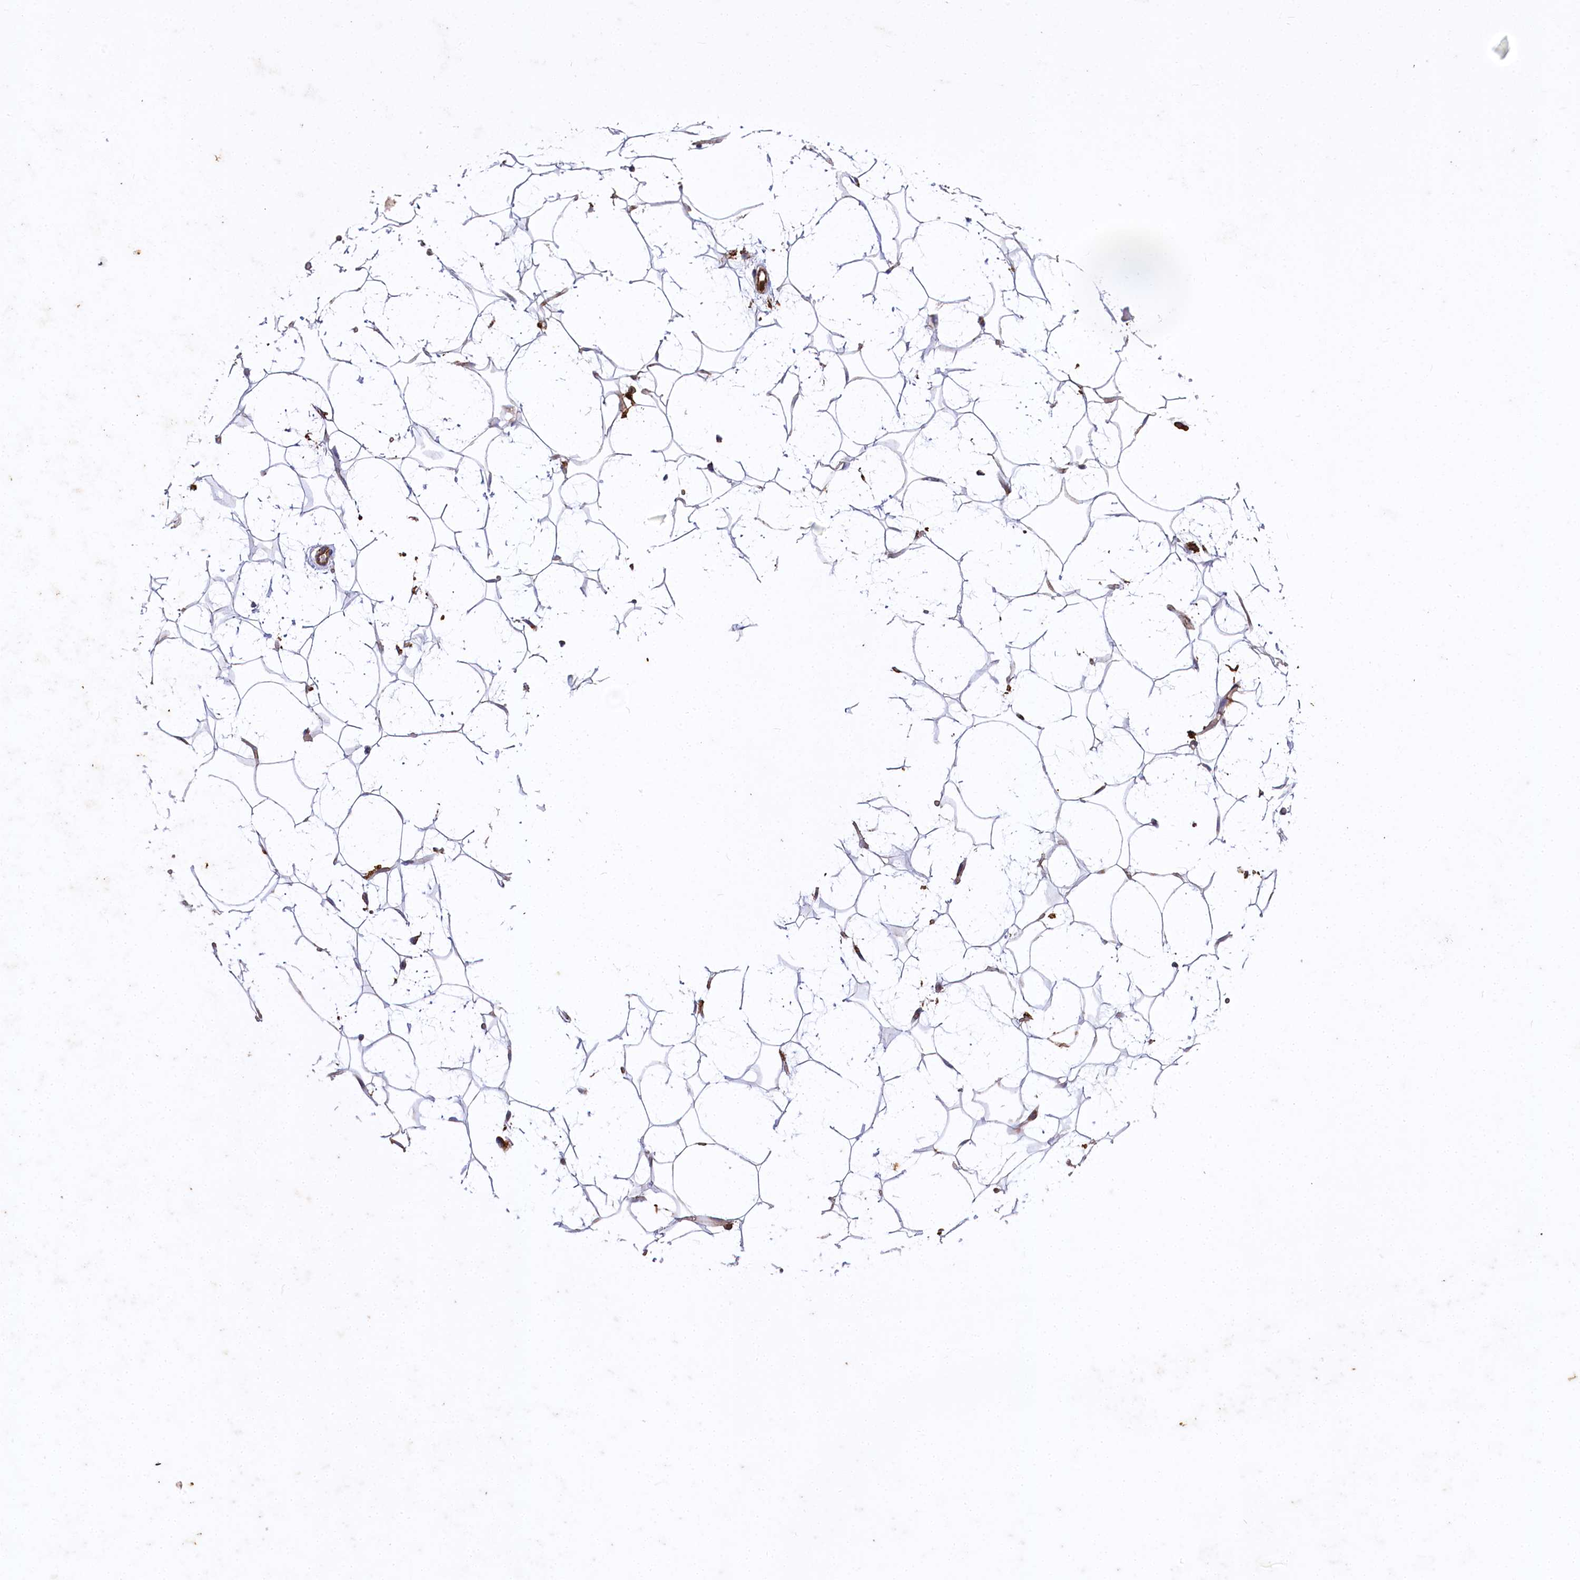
{"staining": {"intensity": "moderate", "quantity": "25%-75%", "location": "cytoplasmic/membranous"}, "tissue": "adipose tissue", "cell_type": "Adipocytes", "image_type": "normal", "snomed": [{"axis": "morphology", "description": "Normal tissue, NOS"}, {"axis": "topography", "description": "Breast"}], "caption": "Immunohistochemistry (IHC) image of normal adipose tissue: human adipose tissue stained using IHC displays medium levels of moderate protein expression localized specifically in the cytoplasmic/membranous of adipocytes, appearing as a cytoplasmic/membranous brown color.", "gene": "CARD19", "patient": {"sex": "female", "age": 26}}